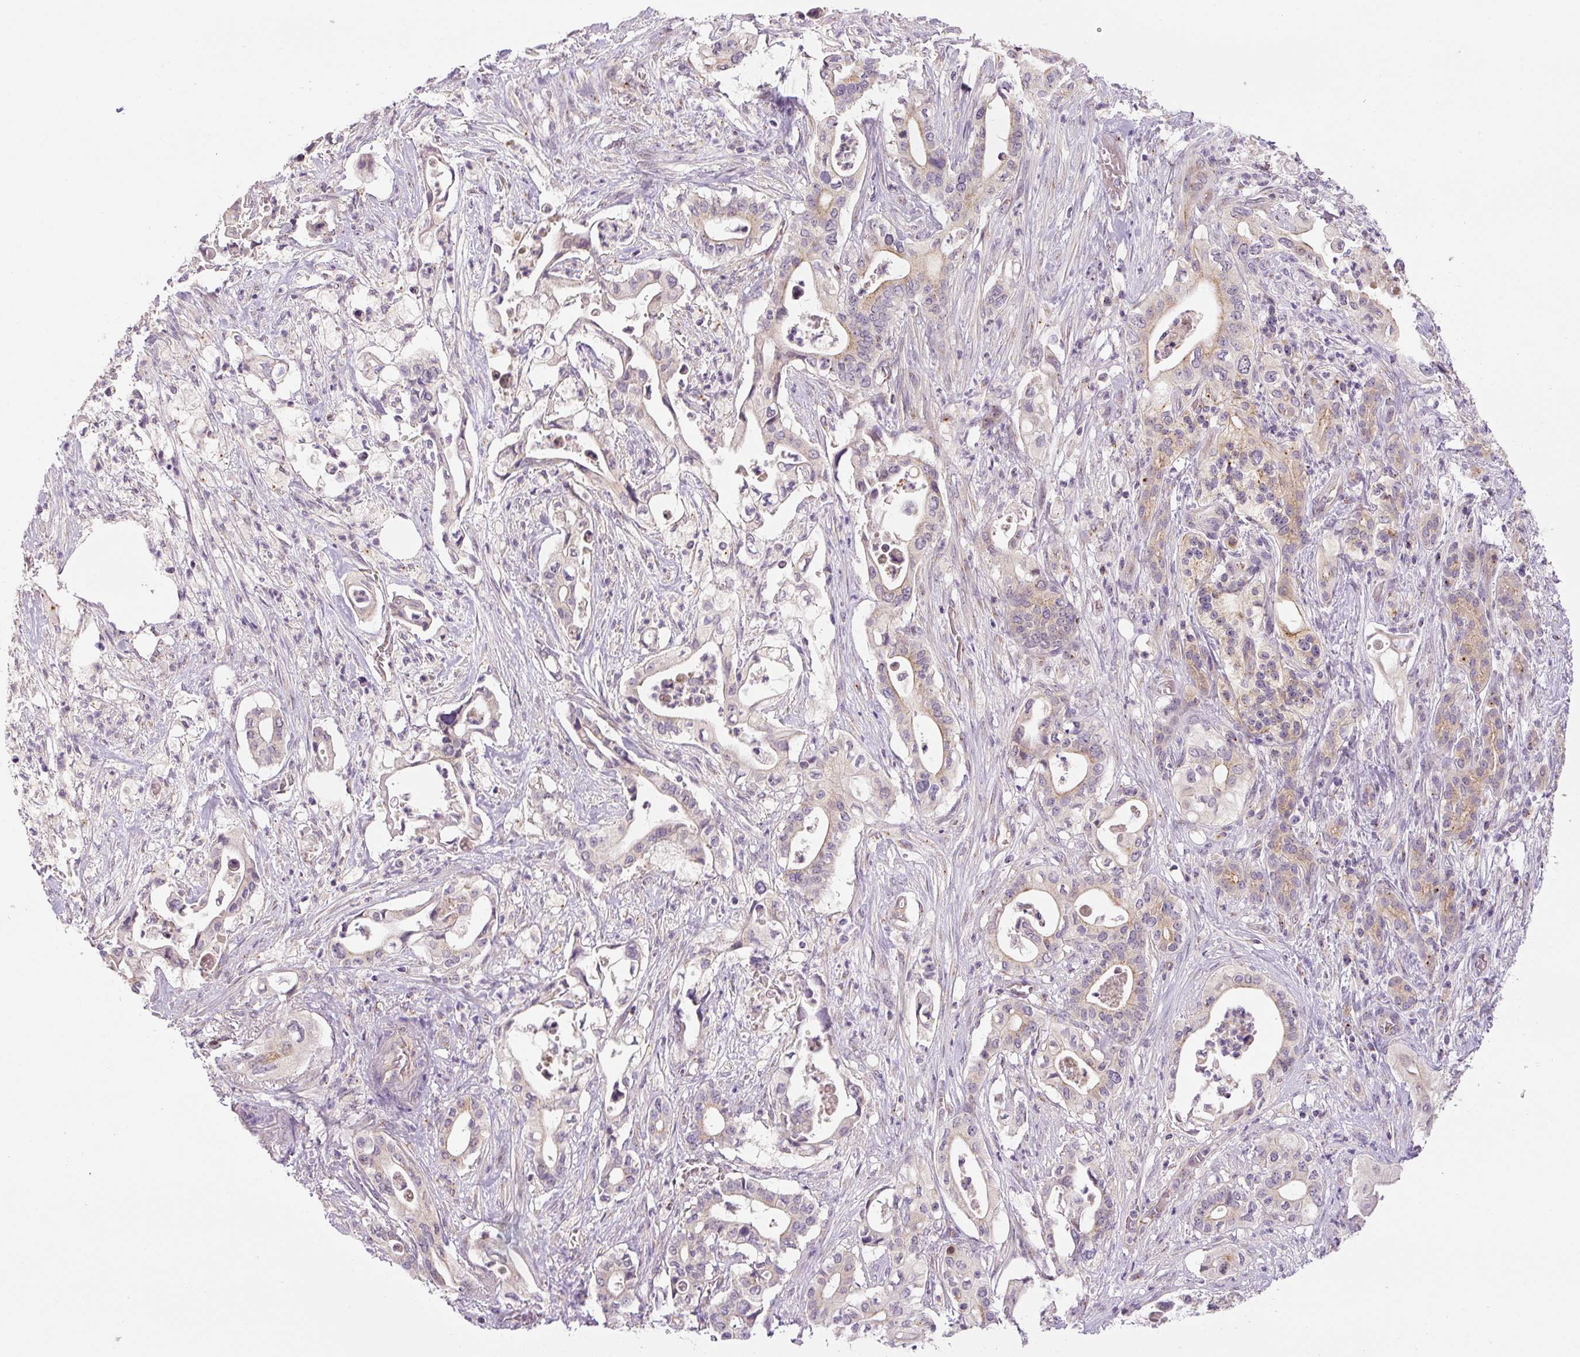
{"staining": {"intensity": "weak", "quantity": "25%-75%", "location": "cytoplasmic/membranous"}, "tissue": "pancreatic cancer", "cell_type": "Tumor cells", "image_type": "cancer", "snomed": [{"axis": "morphology", "description": "Adenocarcinoma, NOS"}, {"axis": "topography", "description": "Pancreas"}], "caption": "A brown stain highlights weak cytoplasmic/membranous positivity of a protein in pancreatic cancer (adenocarcinoma) tumor cells.", "gene": "PCM1", "patient": {"sex": "female", "age": 77}}